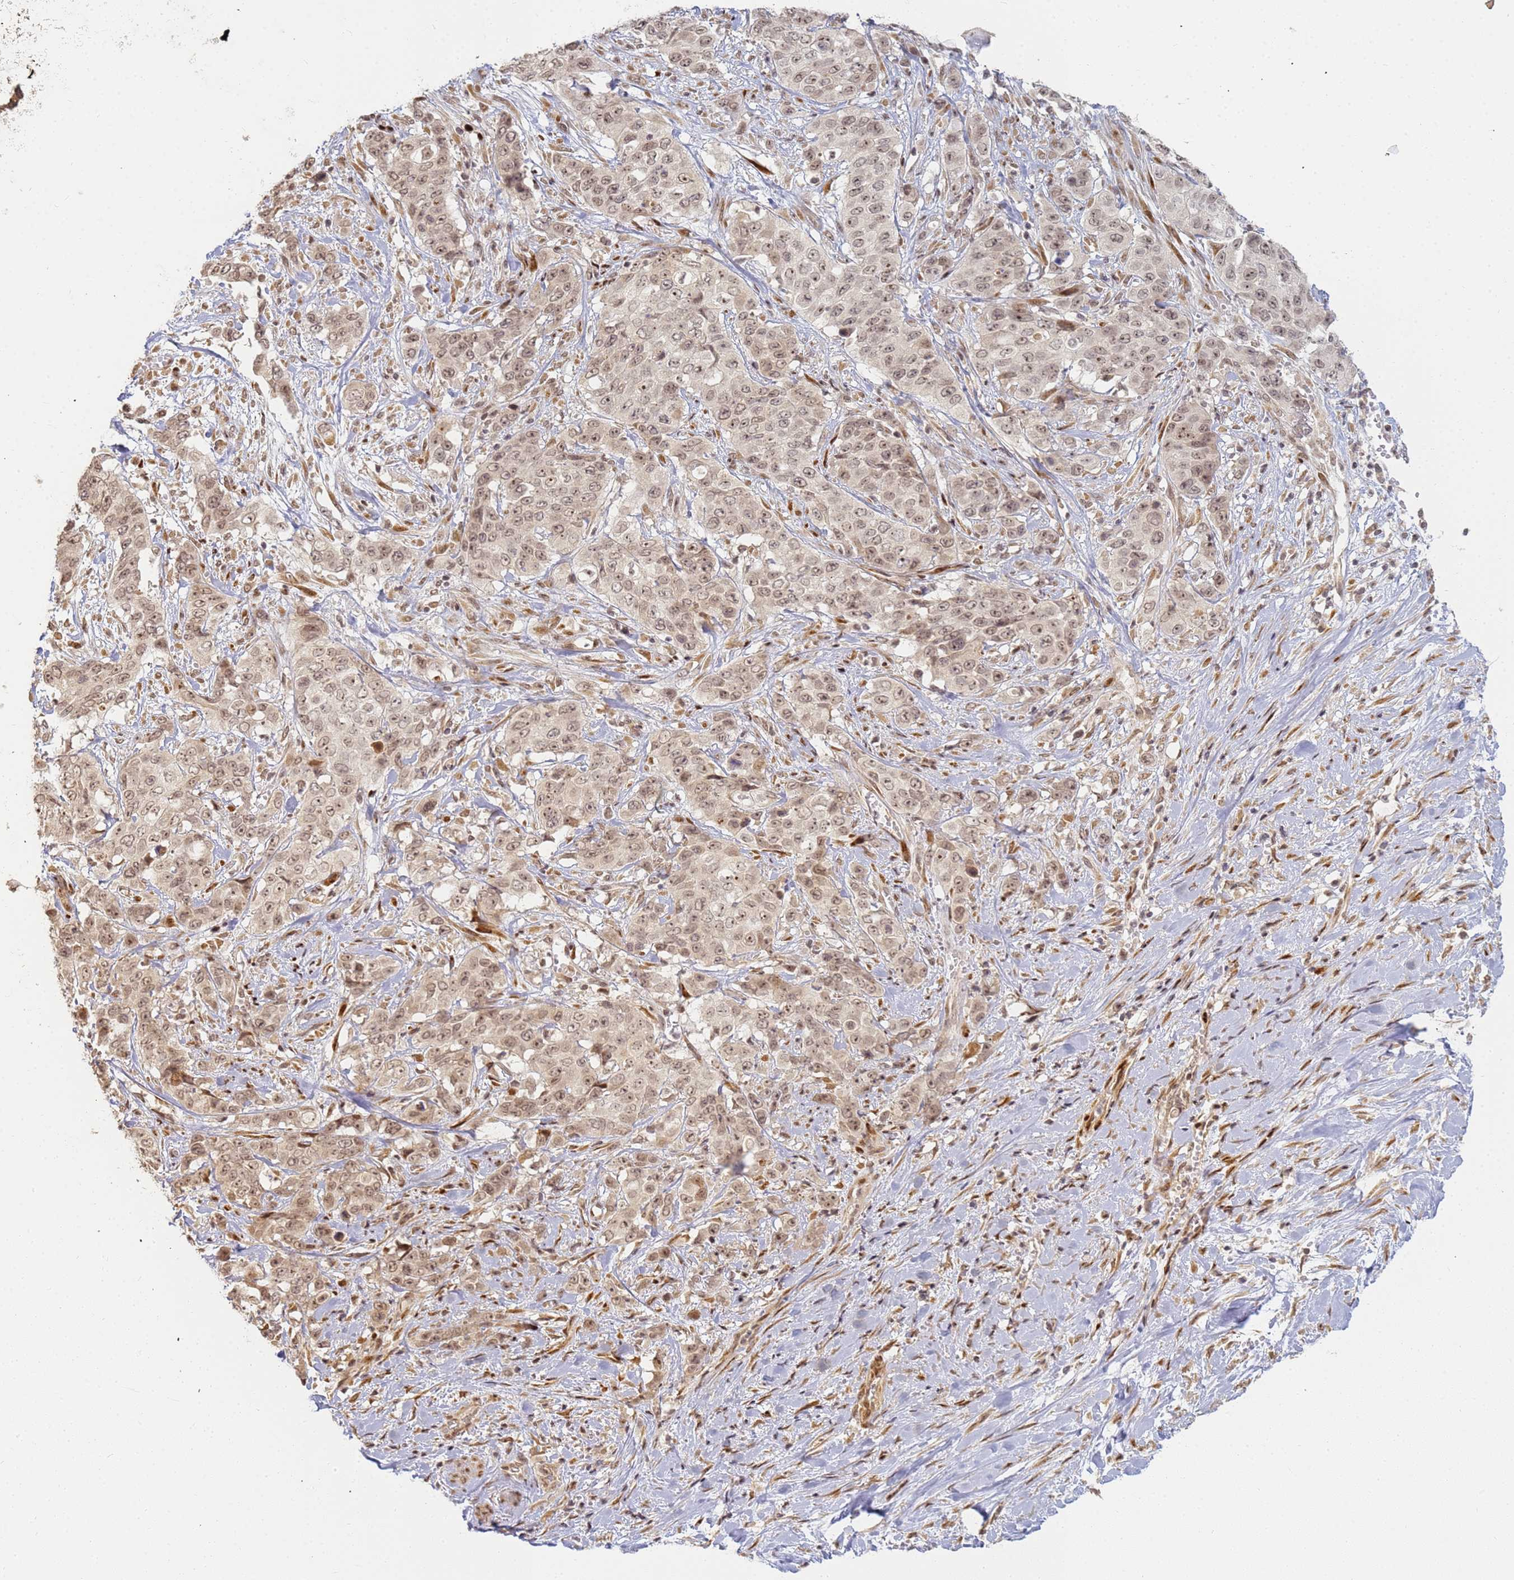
{"staining": {"intensity": "moderate", "quantity": ">75%", "location": "cytoplasmic/membranous,nuclear"}, "tissue": "stomach cancer", "cell_type": "Tumor cells", "image_type": "cancer", "snomed": [{"axis": "morphology", "description": "Adenocarcinoma, NOS"}, {"axis": "topography", "description": "Stomach, upper"}], "caption": "There is medium levels of moderate cytoplasmic/membranous and nuclear positivity in tumor cells of adenocarcinoma (stomach), as demonstrated by immunohistochemical staining (brown color).", "gene": "ABCA2", "patient": {"sex": "male", "age": 62}}